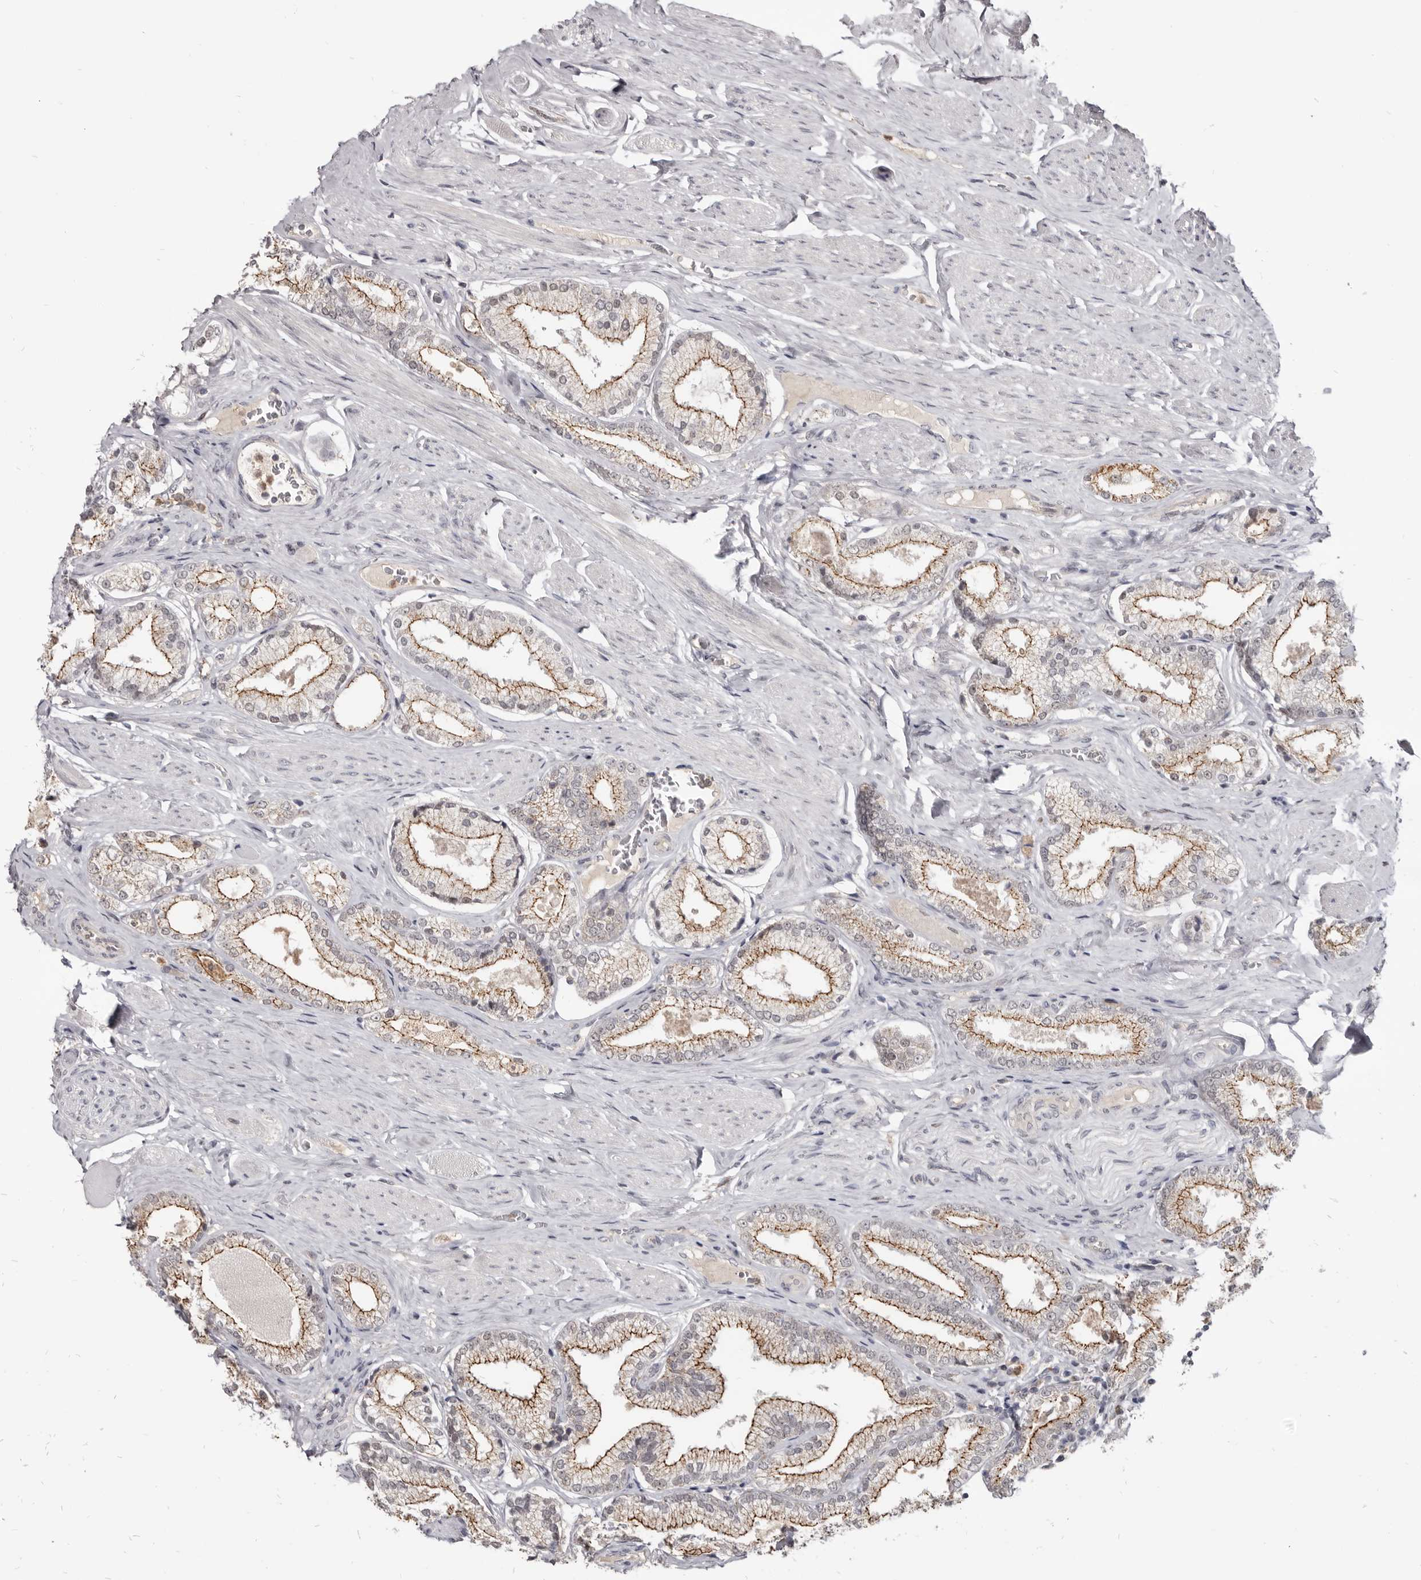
{"staining": {"intensity": "moderate", "quantity": ">75%", "location": "cytoplasmic/membranous"}, "tissue": "prostate cancer", "cell_type": "Tumor cells", "image_type": "cancer", "snomed": [{"axis": "morphology", "description": "Adenocarcinoma, Low grade"}, {"axis": "topography", "description": "Prostate"}], "caption": "Tumor cells display moderate cytoplasmic/membranous positivity in approximately >75% of cells in prostate low-grade adenocarcinoma.", "gene": "CGN", "patient": {"sex": "male", "age": 71}}